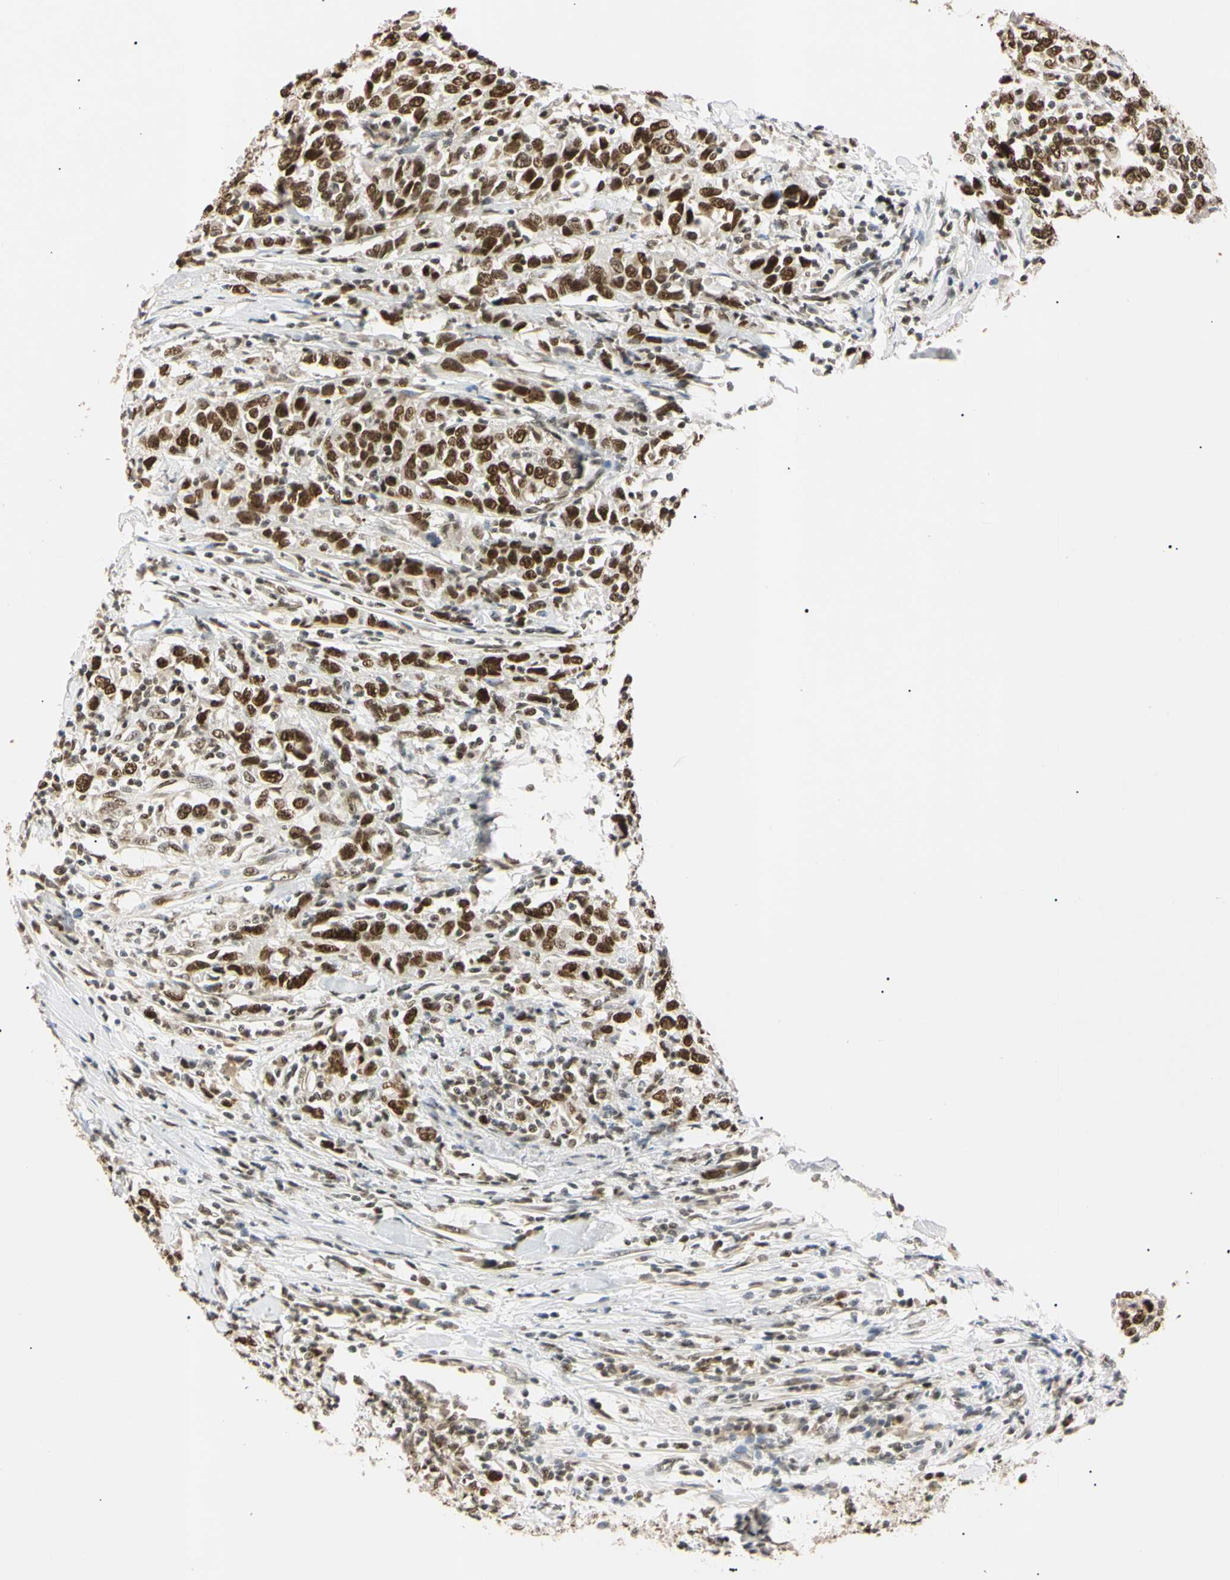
{"staining": {"intensity": "strong", "quantity": ">75%", "location": "nuclear"}, "tissue": "urothelial cancer", "cell_type": "Tumor cells", "image_type": "cancer", "snomed": [{"axis": "morphology", "description": "Urothelial carcinoma, High grade"}, {"axis": "topography", "description": "Urinary bladder"}], "caption": "An image of high-grade urothelial carcinoma stained for a protein exhibits strong nuclear brown staining in tumor cells.", "gene": "SMARCA5", "patient": {"sex": "male", "age": 61}}